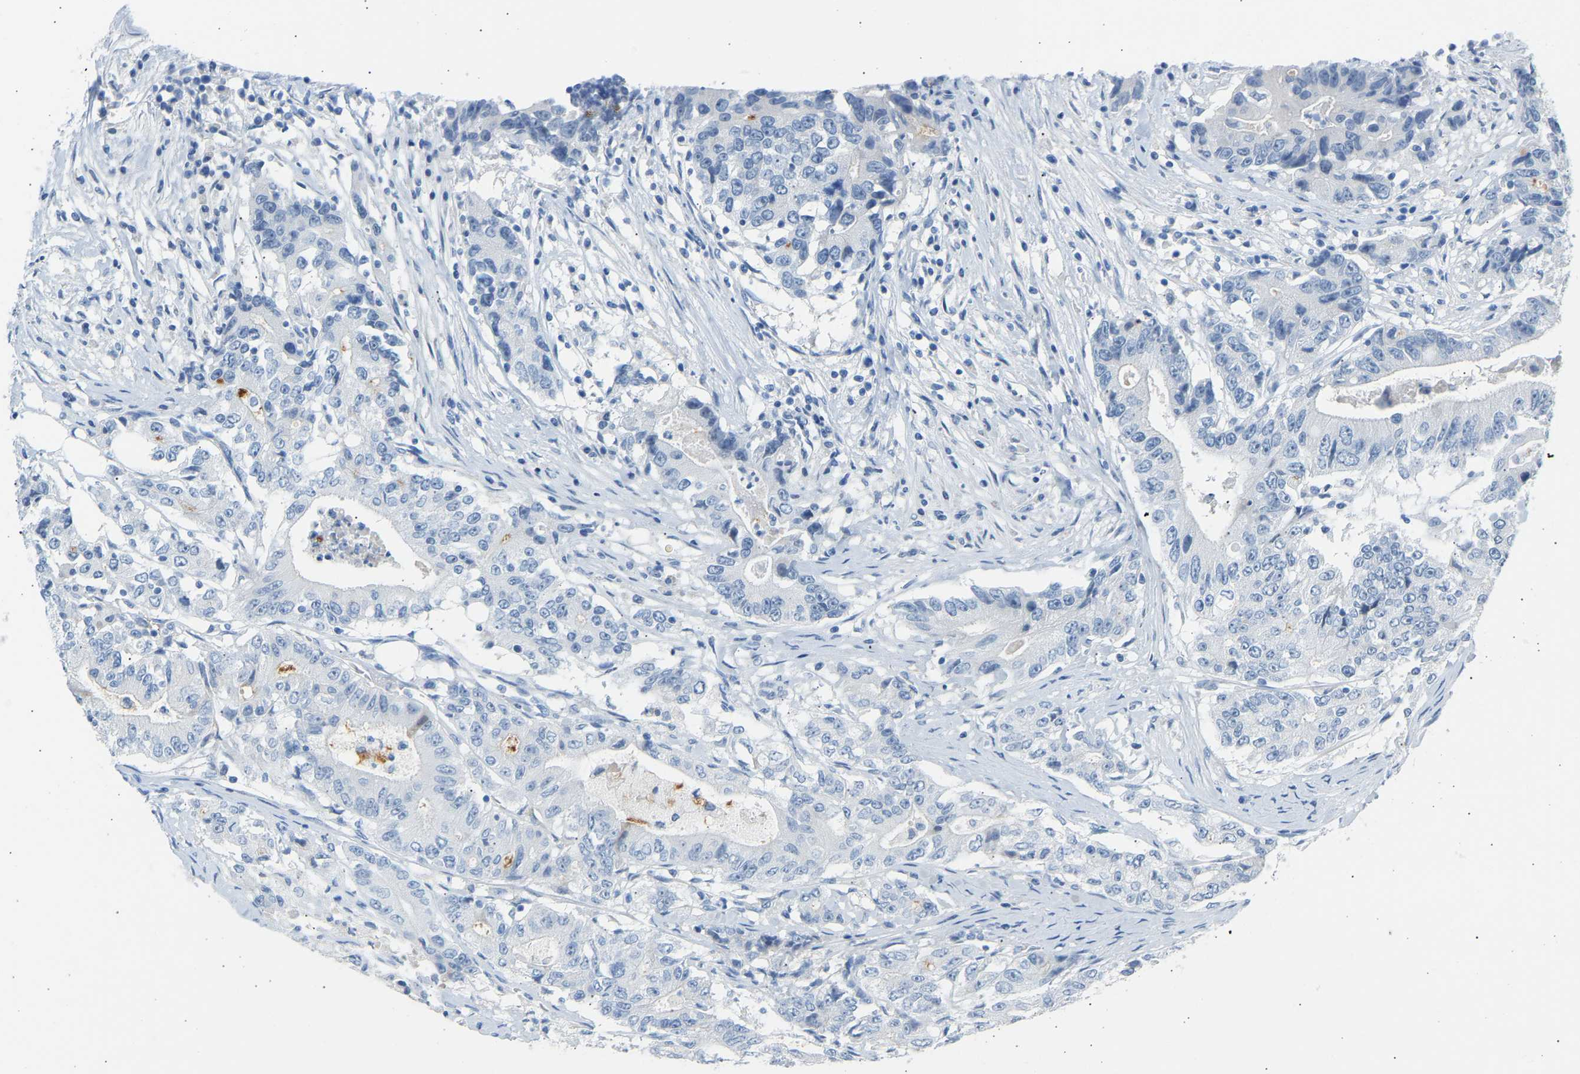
{"staining": {"intensity": "negative", "quantity": "none", "location": "none"}, "tissue": "colorectal cancer", "cell_type": "Tumor cells", "image_type": "cancer", "snomed": [{"axis": "morphology", "description": "Adenocarcinoma, NOS"}, {"axis": "topography", "description": "Colon"}], "caption": "Colorectal cancer stained for a protein using immunohistochemistry (IHC) reveals no staining tumor cells.", "gene": "GNAS", "patient": {"sex": "female", "age": 77}}